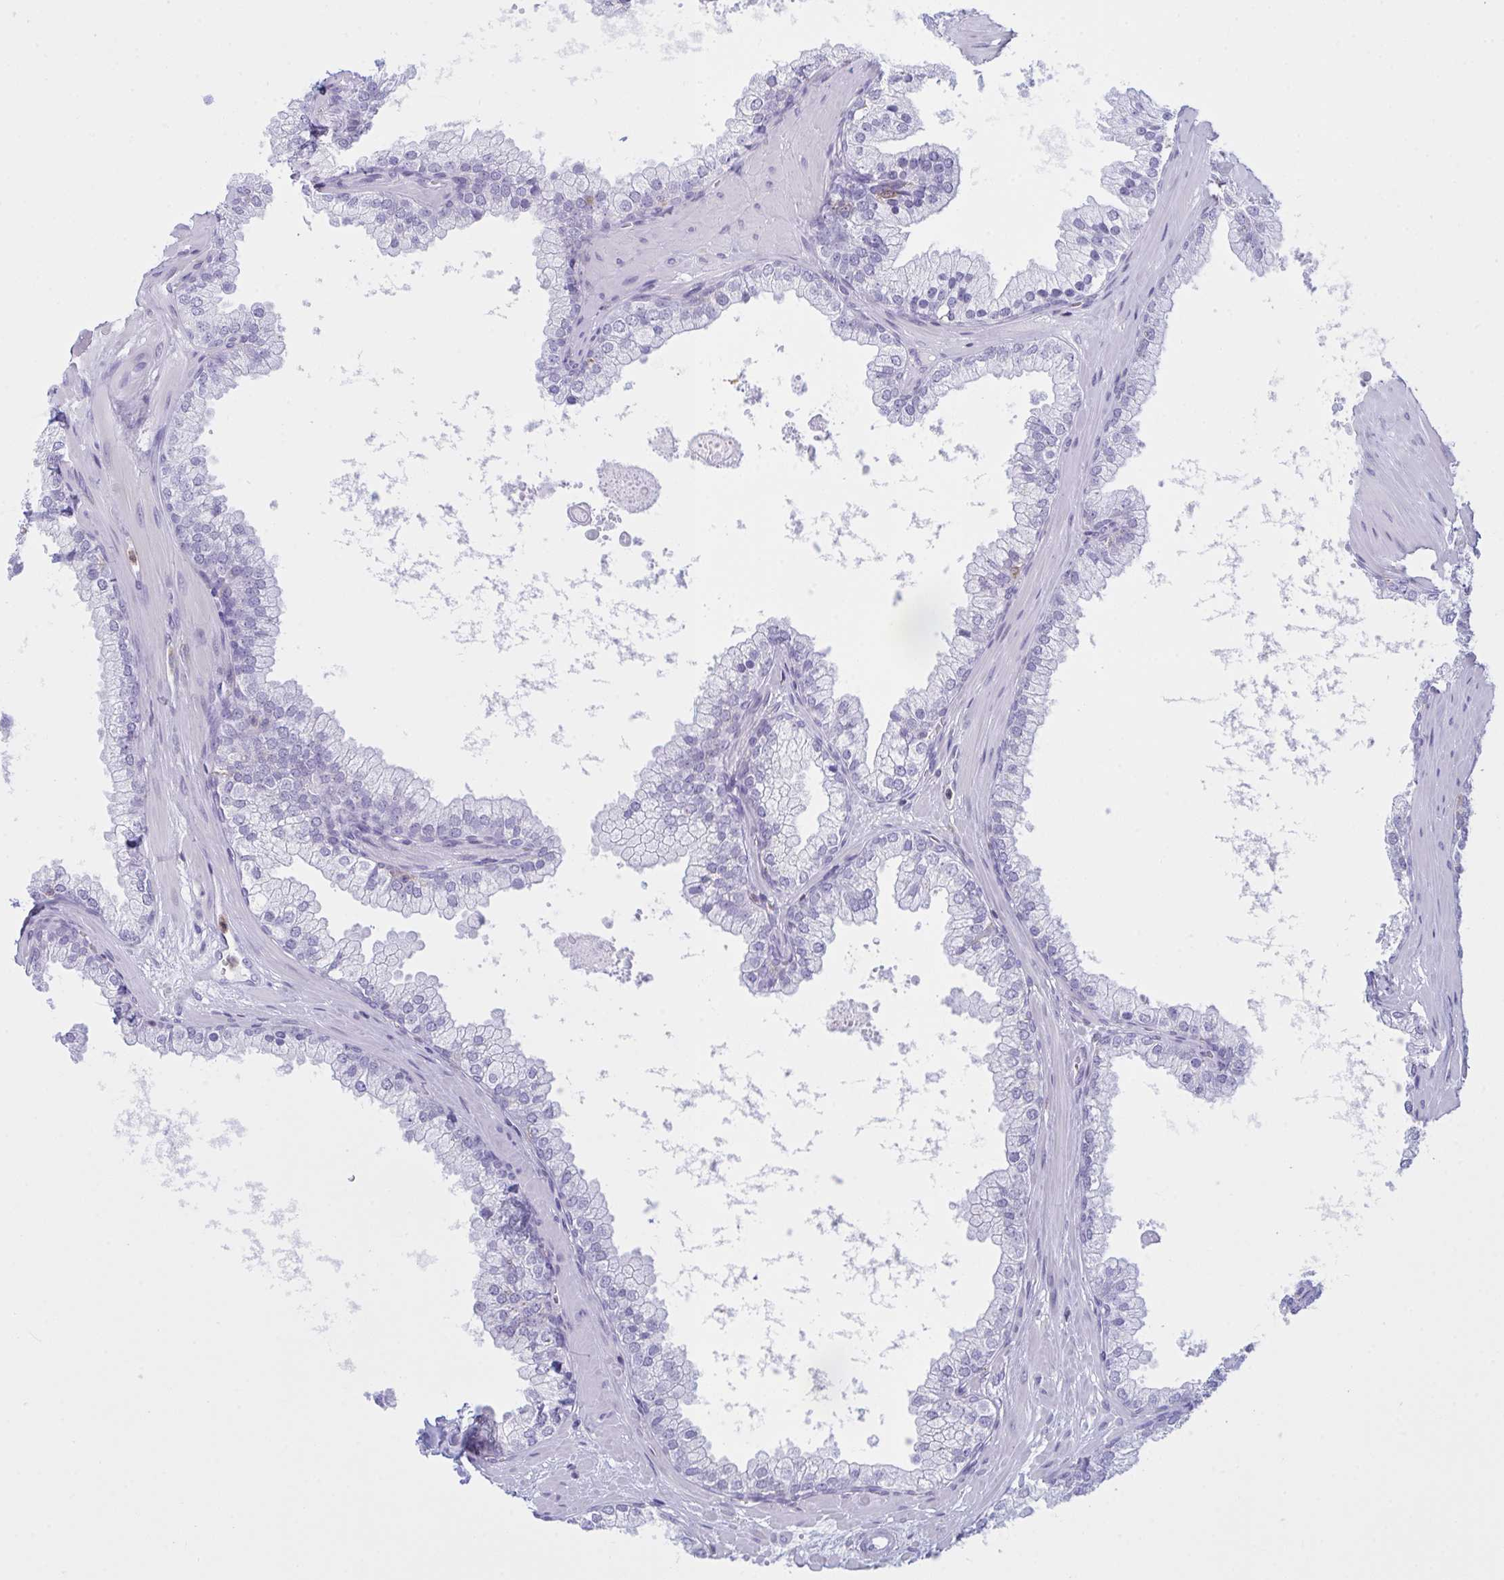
{"staining": {"intensity": "negative", "quantity": "none", "location": "none"}, "tissue": "prostate", "cell_type": "Glandular cells", "image_type": "normal", "snomed": [{"axis": "morphology", "description": "Normal tissue, NOS"}, {"axis": "topography", "description": "Prostate"}, {"axis": "topography", "description": "Peripheral nerve tissue"}], "caption": "The image shows no significant positivity in glandular cells of prostate.", "gene": "MYO1F", "patient": {"sex": "male", "age": 61}}